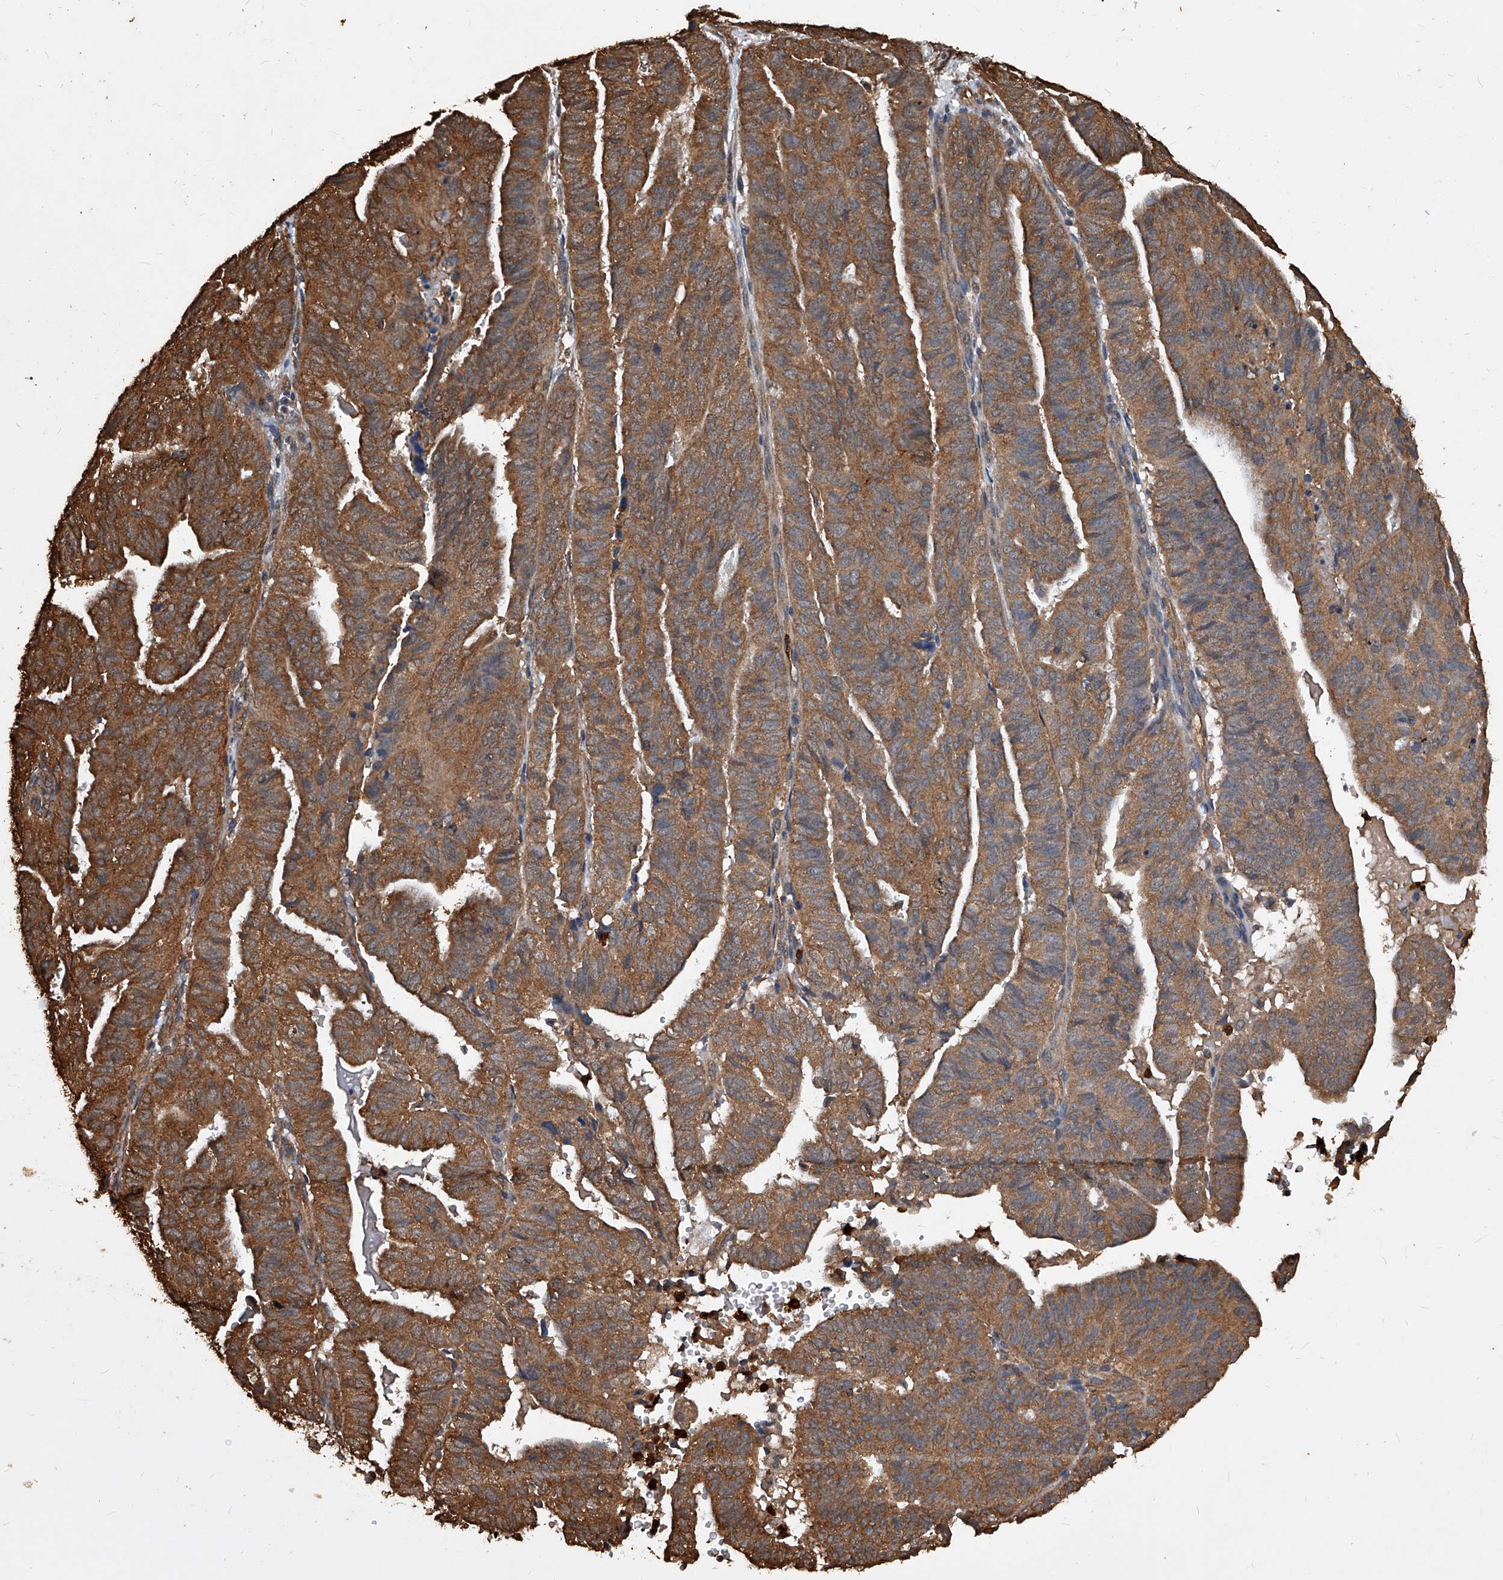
{"staining": {"intensity": "moderate", "quantity": ">75%", "location": "cytoplasmic/membranous"}, "tissue": "endometrial cancer", "cell_type": "Tumor cells", "image_type": "cancer", "snomed": [{"axis": "morphology", "description": "Adenocarcinoma, NOS"}, {"axis": "topography", "description": "Uterus"}], "caption": "The image shows immunohistochemical staining of endometrial cancer (adenocarcinoma). There is moderate cytoplasmic/membranous positivity is seen in approximately >75% of tumor cells.", "gene": "UCP2", "patient": {"sex": "female", "age": 77}}